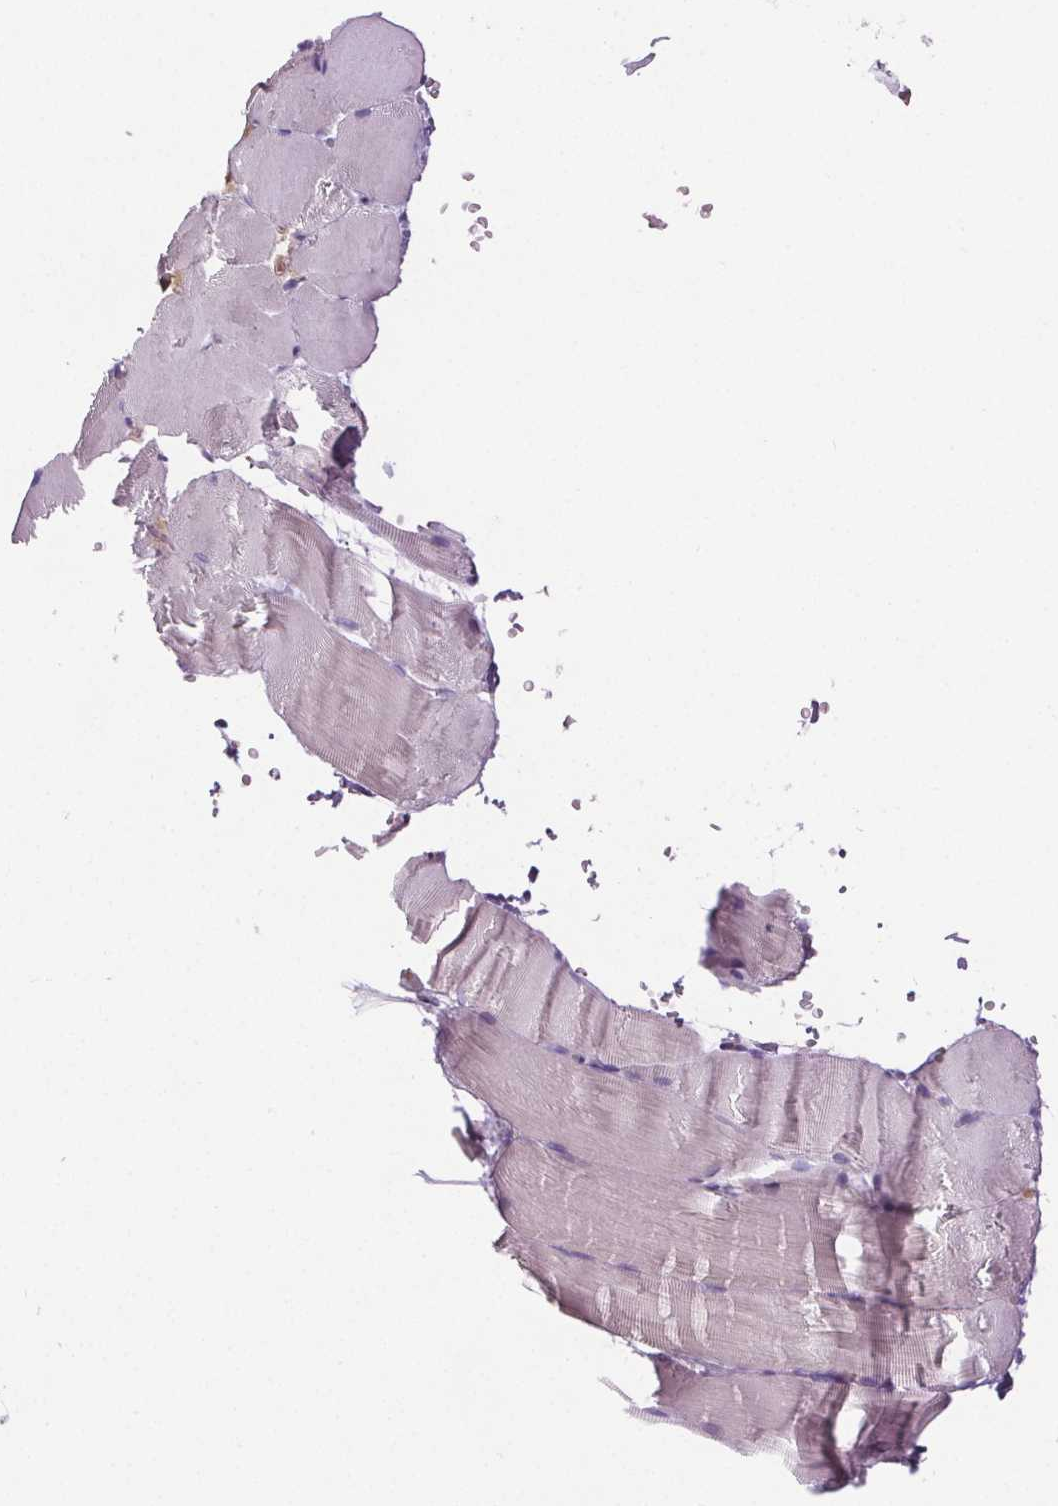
{"staining": {"intensity": "negative", "quantity": "none", "location": "none"}, "tissue": "skeletal muscle", "cell_type": "Myocytes", "image_type": "normal", "snomed": [{"axis": "morphology", "description": "Normal tissue, NOS"}, {"axis": "topography", "description": "Skeletal muscle"}], "caption": "The image demonstrates no significant staining in myocytes of skeletal muscle. (Brightfield microscopy of DAB (3,3'-diaminobenzidine) immunohistochemistry (IHC) at high magnification).", "gene": "CD5L", "patient": {"sex": "female", "age": 37}}